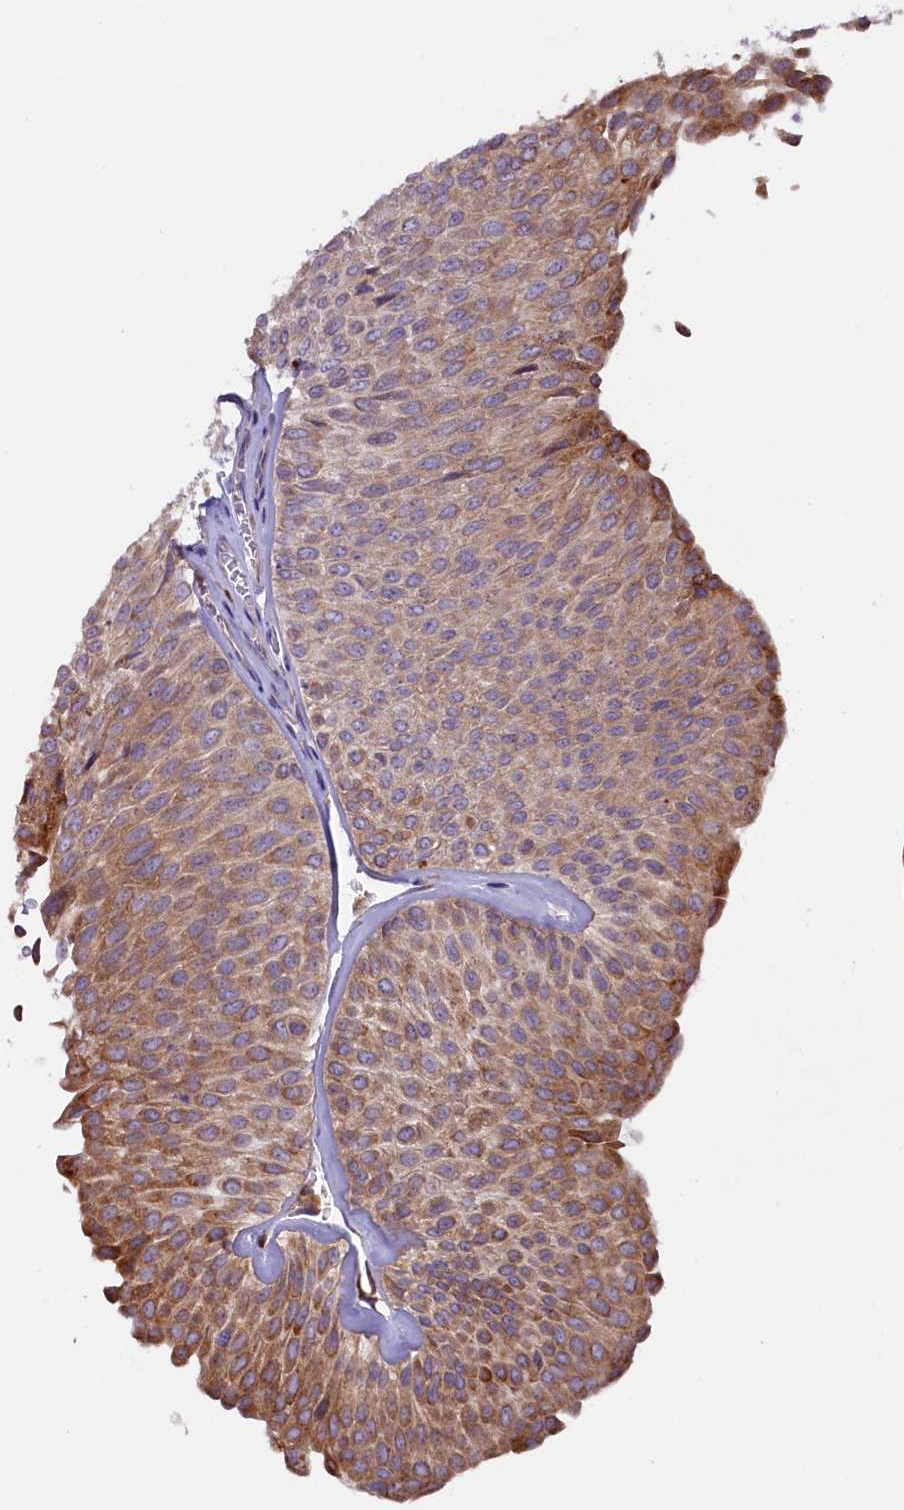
{"staining": {"intensity": "moderate", "quantity": ">75%", "location": "cytoplasmic/membranous"}, "tissue": "urothelial cancer", "cell_type": "Tumor cells", "image_type": "cancer", "snomed": [{"axis": "morphology", "description": "Urothelial carcinoma, Low grade"}, {"axis": "topography", "description": "Urinary bladder"}], "caption": "The histopathology image demonstrates staining of urothelial cancer, revealing moderate cytoplasmic/membranous protein staining (brown color) within tumor cells. The staining is performed using DAB brown chromogen to label protein expression. The nuclei are counter-stained blue using hematoxylin.", "gene": "SSC5D", "patient": {"sex": "male", "age": 78}}